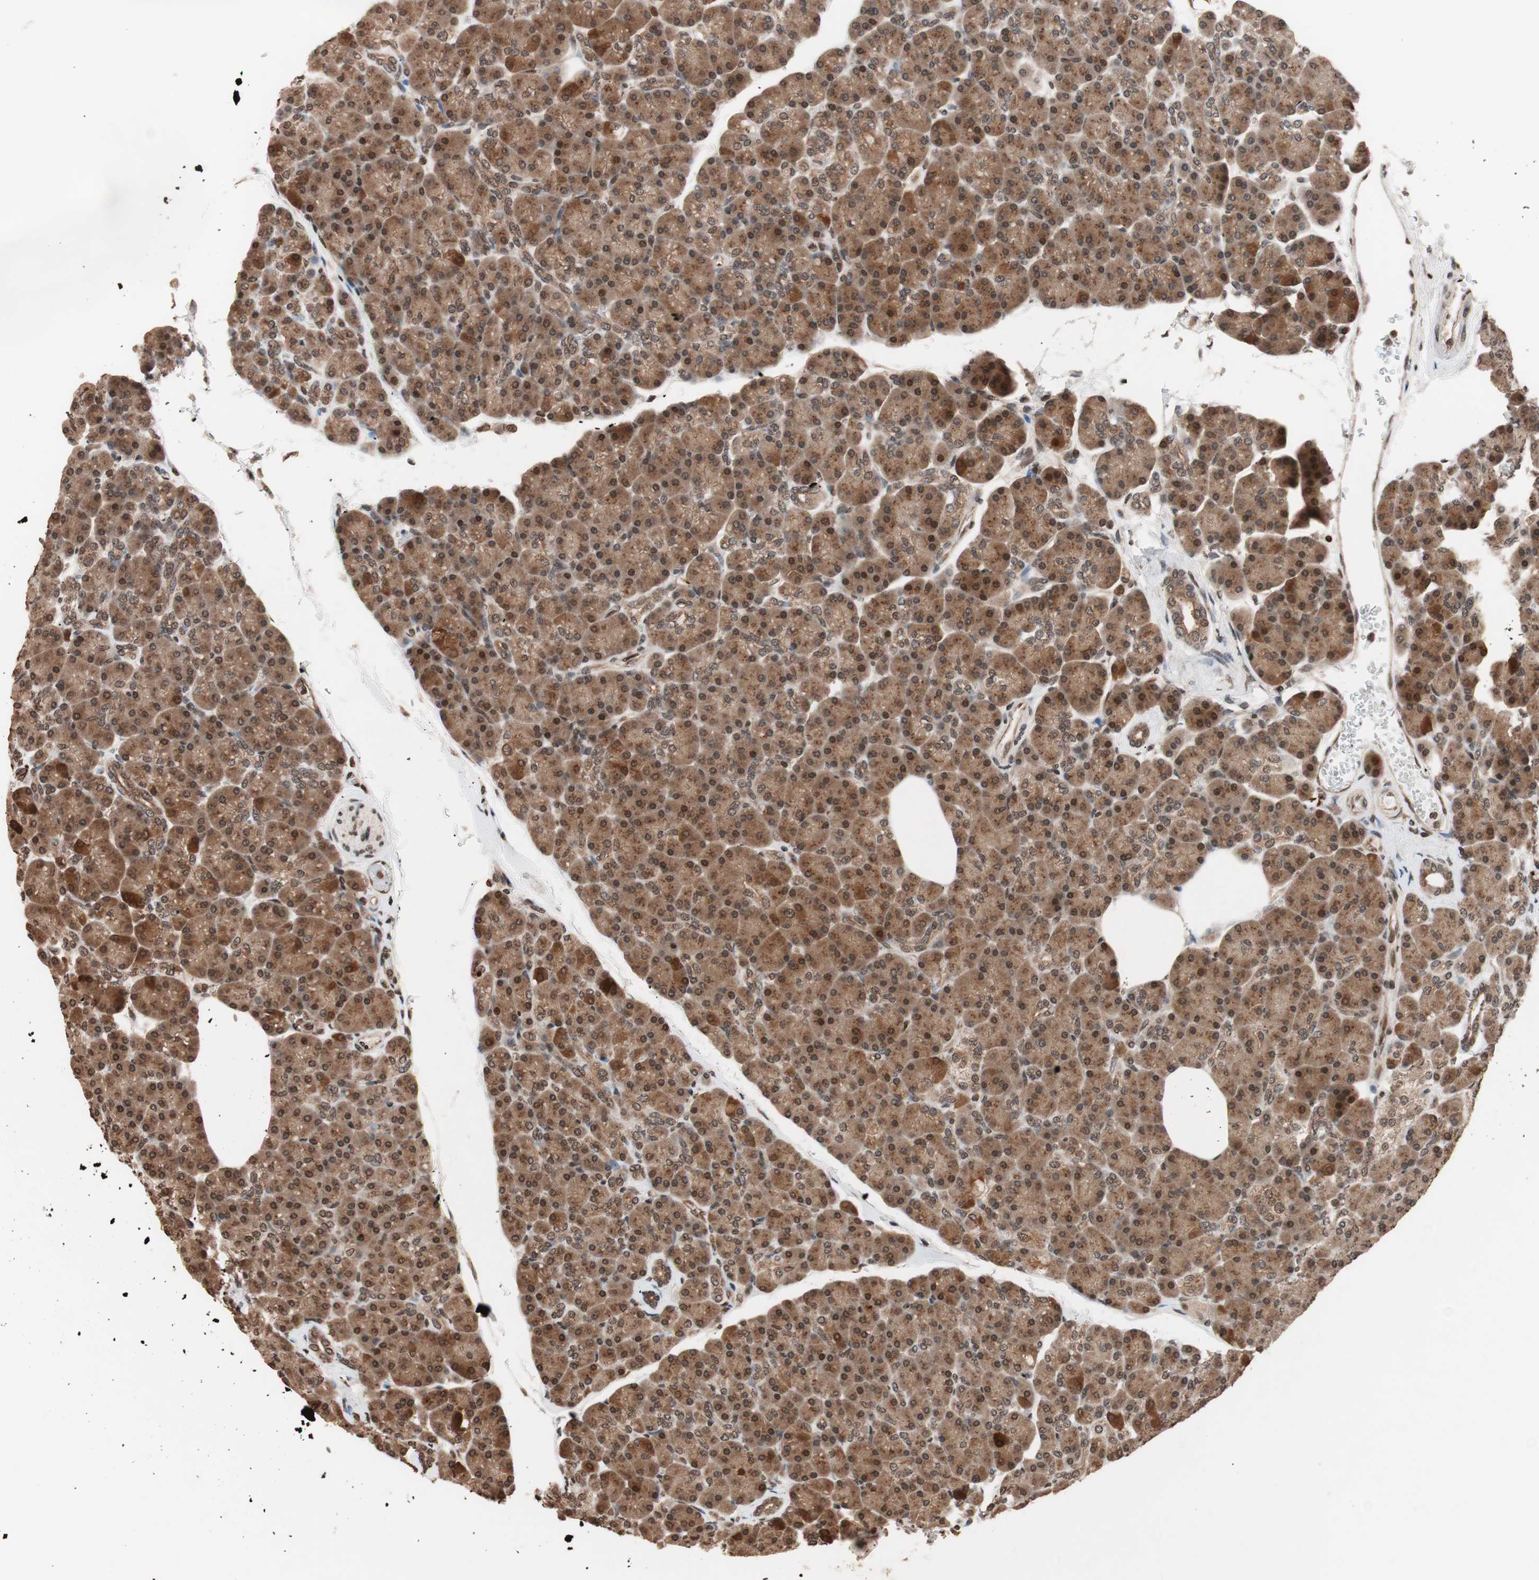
{"staining": {"intensity": "strong", "quantity": ">75%", "location": "cytoplasmic/membranous,nuclear"}, "tissue": "pancreas", "cell_type": "Exocrine glandular cells", "image_type": "normal", "snomed": [{"axis": "morphology", "description": "Normal tissue, NOS"}, {"axis": "topography", "description": "Pancreas"}], "caption": "Pancreas stained with DAB immunohistochemistry shows high levels of strong cytoplasmic/membranous,nuclear staining in approximately >75% of exocrine glandular cells. Immunohistochemistry stains the protein of interest in brown and the nuclei are stained blue.", "gene": "ZFC3H1", "patient": {"sex": "female", "age": 43}}